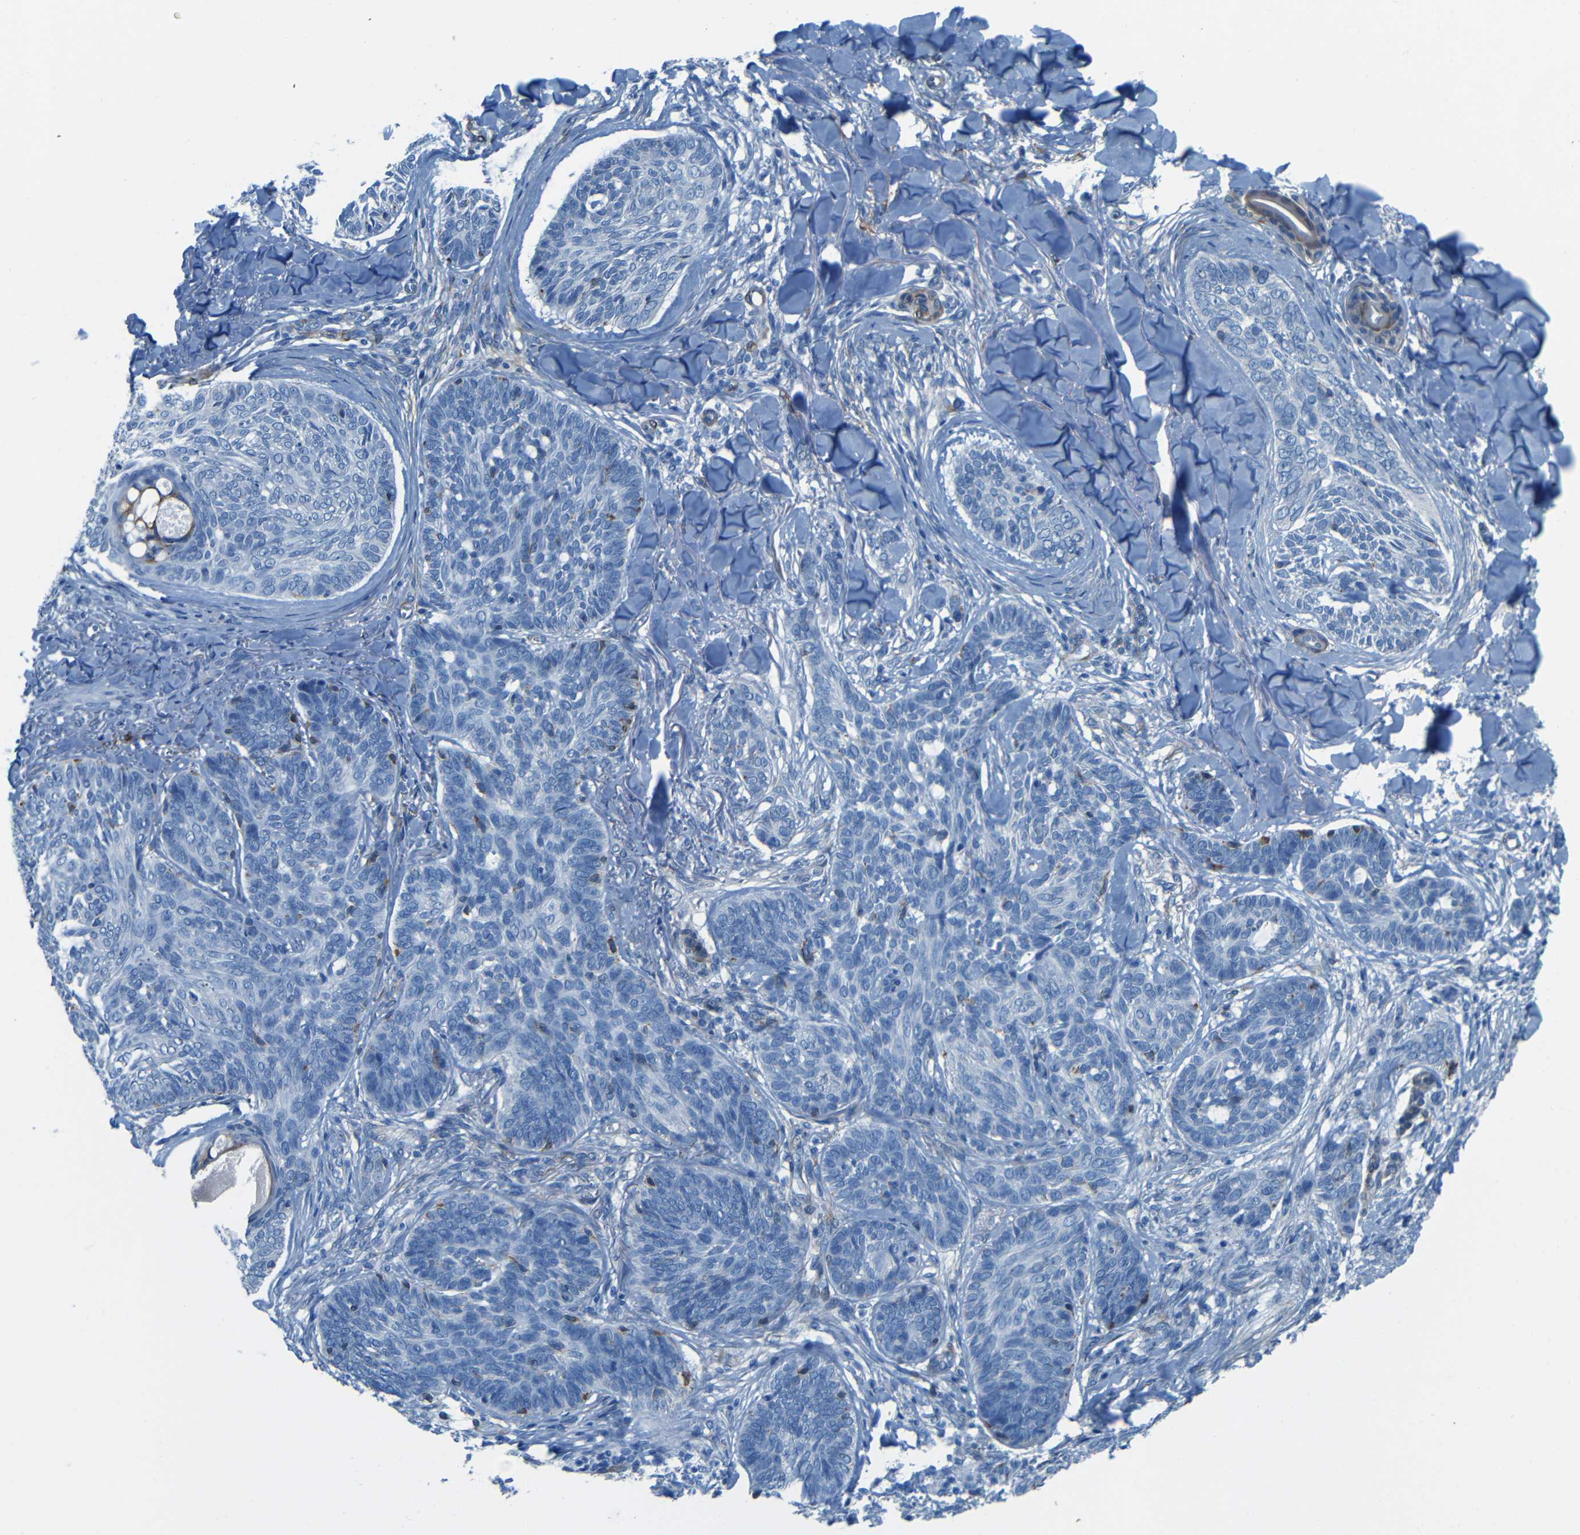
{"staining": {"intensity": "negative", "quantity": "none", "location": "none"}, "tissue": "skin cancer", "cell_type": "Tumor cells", "image_type": "cancer", "snomed": [{"axis": "morphology", "description": "Basal cell carcinoma"}, {"axis": "topography", "description": "Skin"}], "caption": "DAB immunohistochemical staining of human skin cancer displays no significant expression in tumor cells. (DAB (3,3'-diaminobenzidine) immunohistochemistry (IHC) with hematoxylin counter stain).", "gene": "MAP2", "patient": {"sex": "male", "age": 43}}